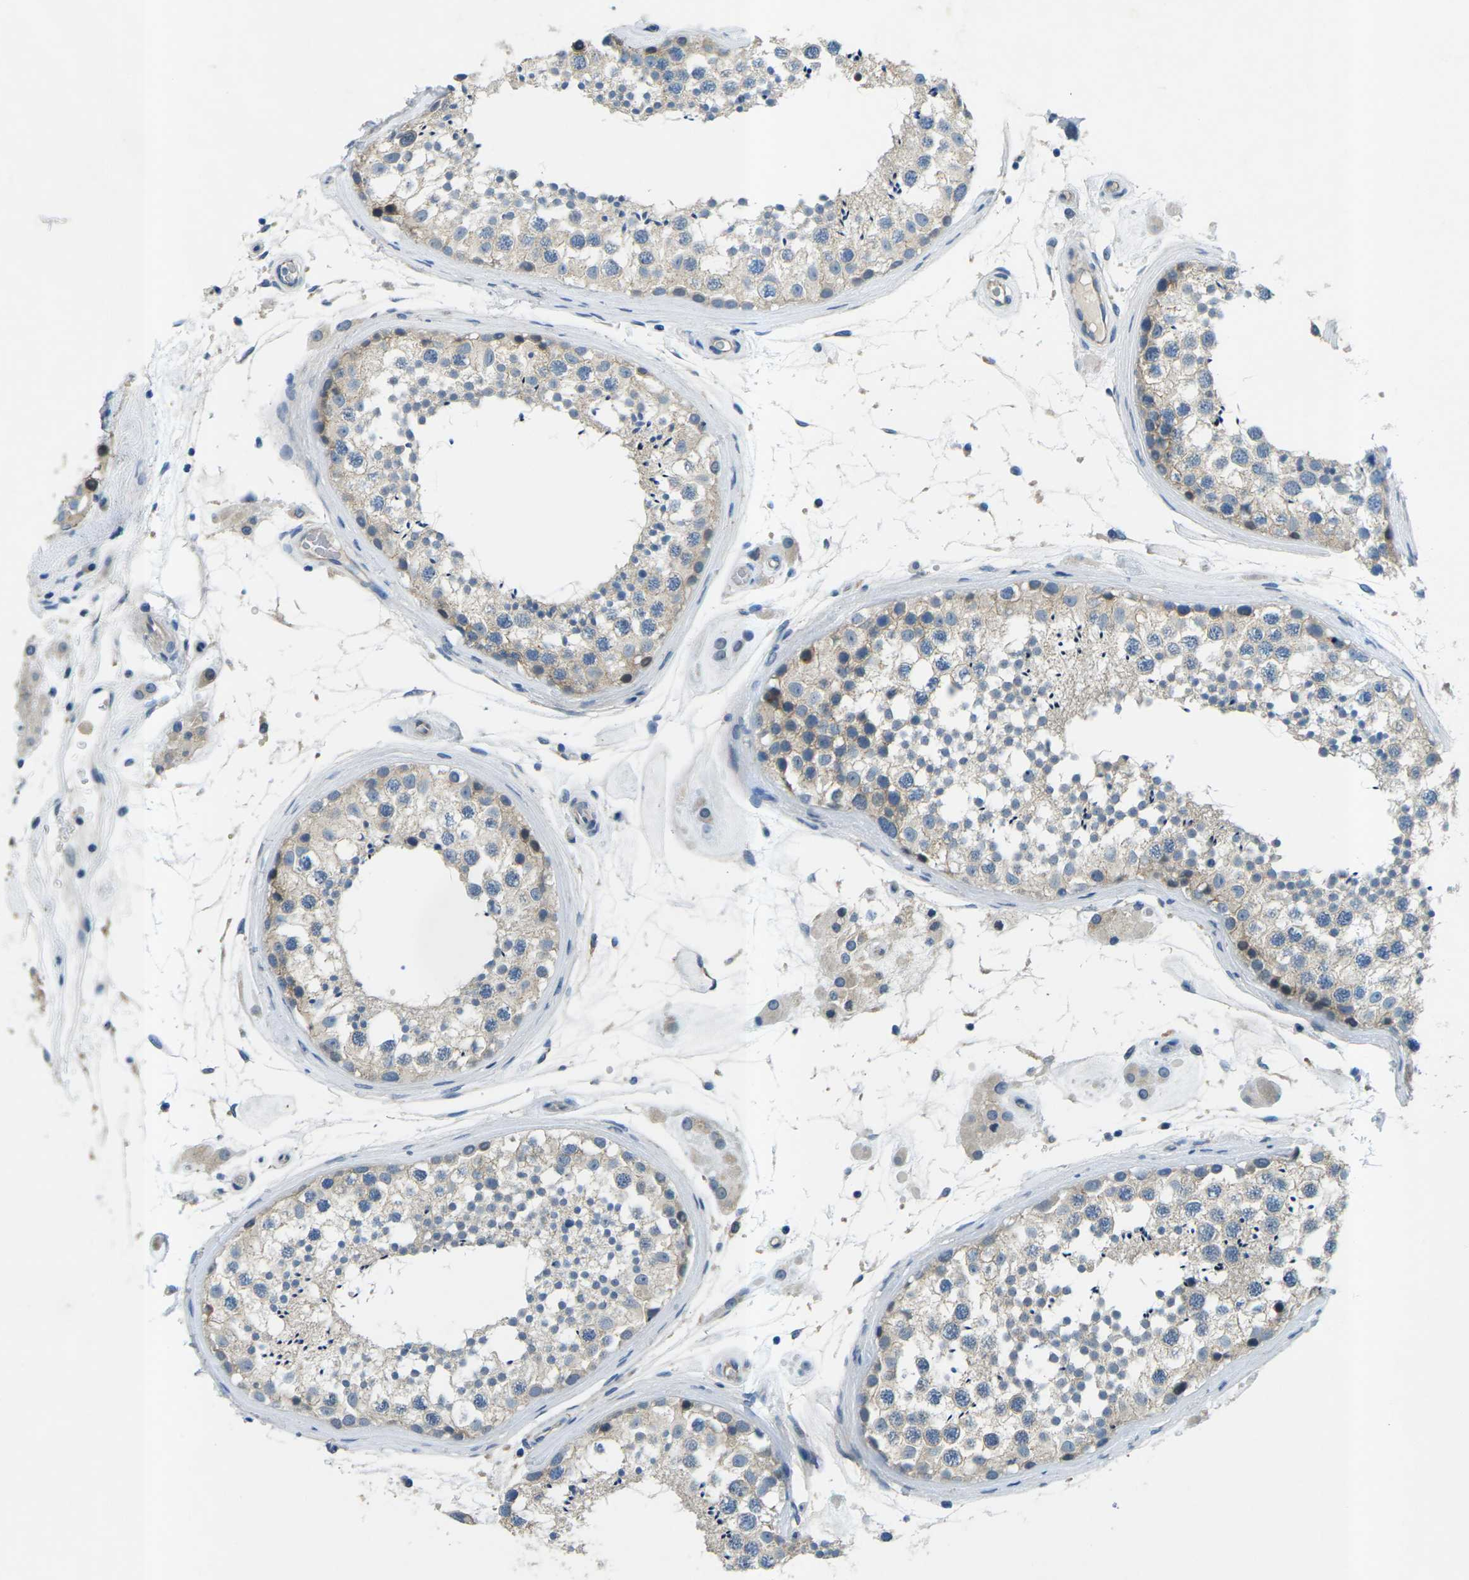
{"staining": {"intensity": "moderate", "quantity": "<25%", "location": "cytoplasmic/membranous"}, "tissue": "testis", "cell_type": "Cells in seminiferous ducts", "image_type": "normal", "snomed": [{"axis": "morphology", "description": "Normal tissue, NOS"}, {"axis": "topography", "description": "Testis"}], "caption": "Moderate cytoplasmic/membranous staining is seen in approximately <25% of cells in seminiferous ducts in unremarkable testis.", "gene": "CTNND1", "patient": {"sex": "male", "age": 46}}